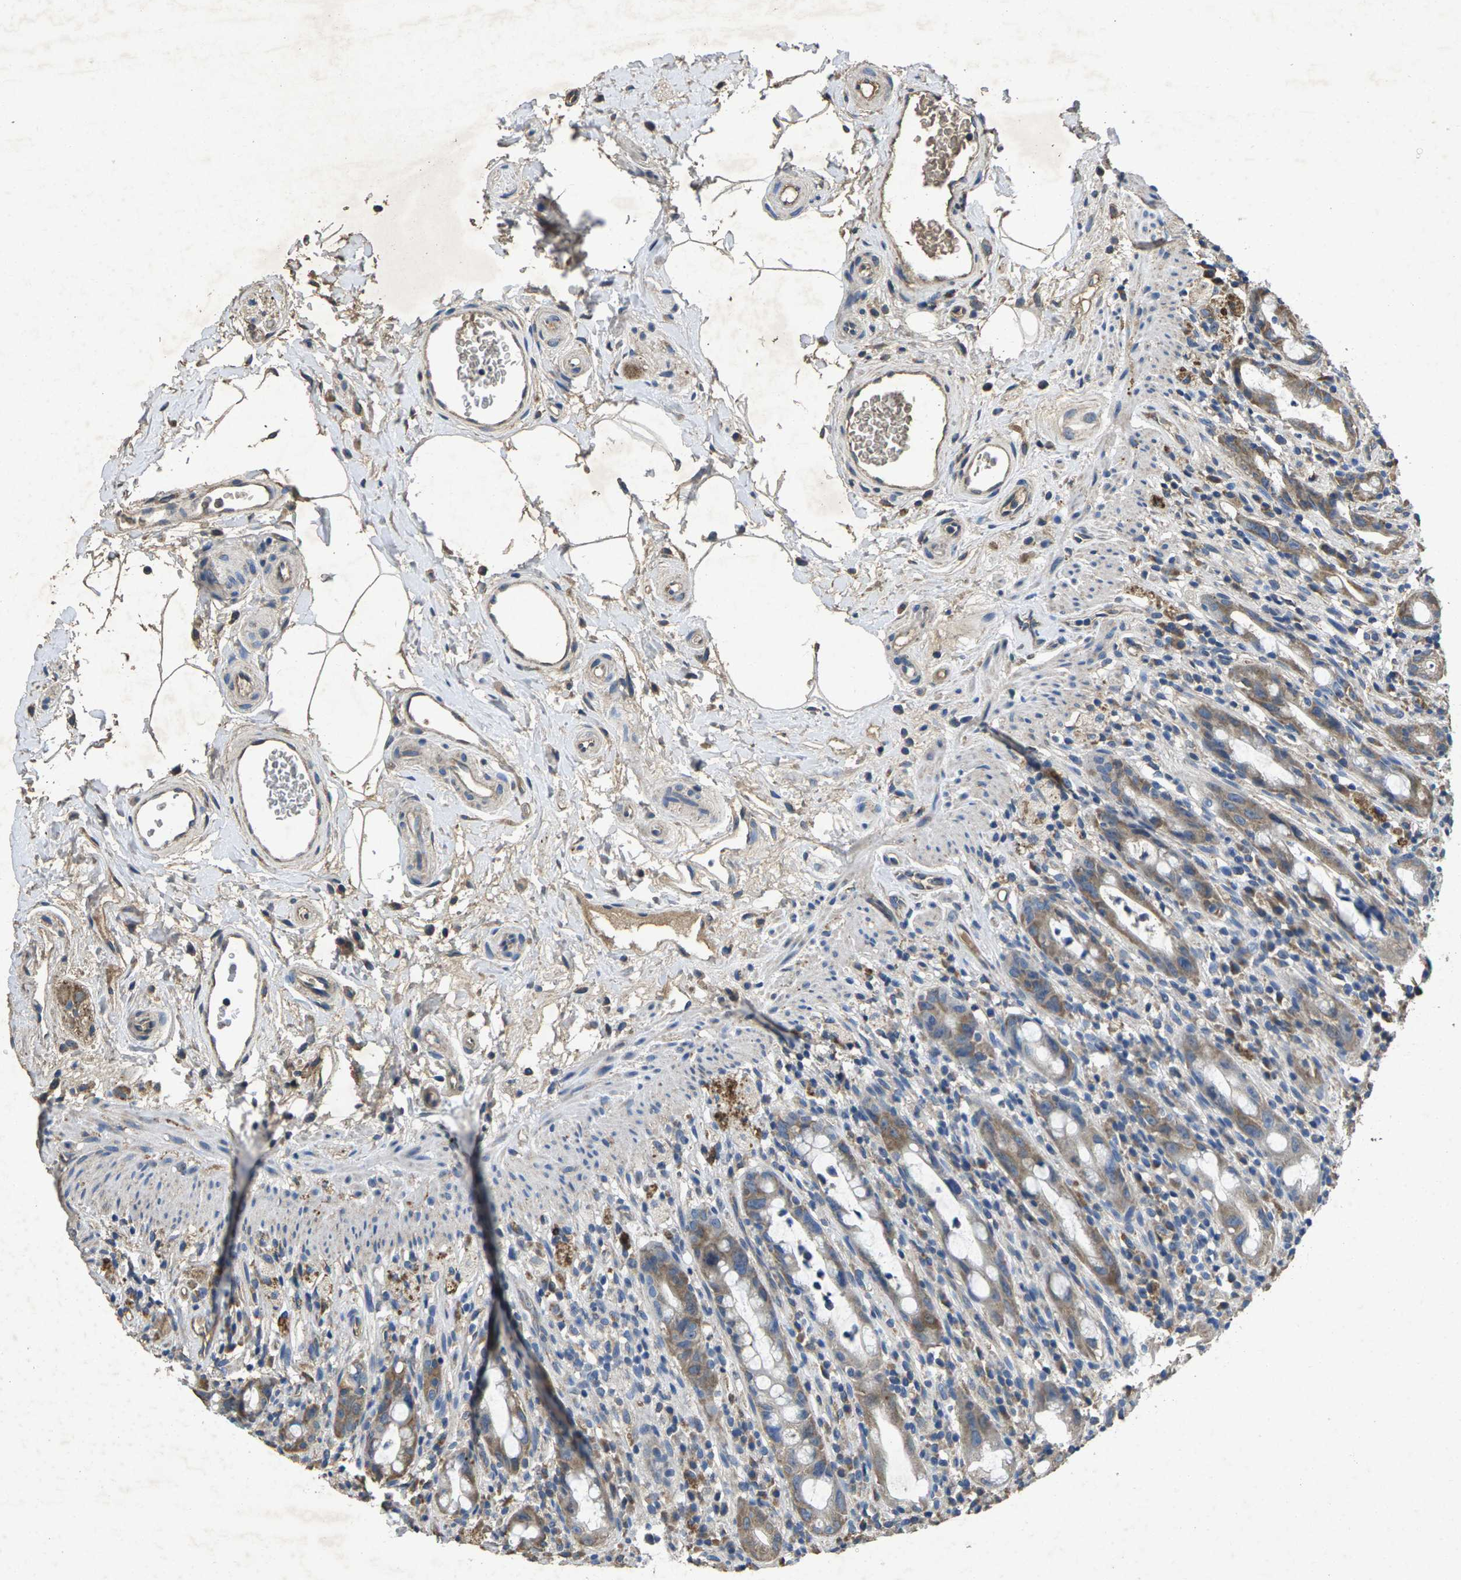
{"staining": {"intensity": "weak", "quantity": "25%-75%", "location": "cytoplasmic/membranous"}, "tissue": "rectum", "cell_type": "Glandular cells", "image_type": "normal", "snomed": [{"axis": "morphology", "description": "Normal tissue, NOS"}, {"axis": "topography", "description": "Rectum"}], "caption": "A micrograph of human rectum stained for a protein exhibits weak cytoplasmic/membranous brown staining in glandular cells. (DAB IHC, brown staining for protein, blue staining for nuclei).", "gene": "B4GAT1", "patient": {"sex": "male", "age": 44}}